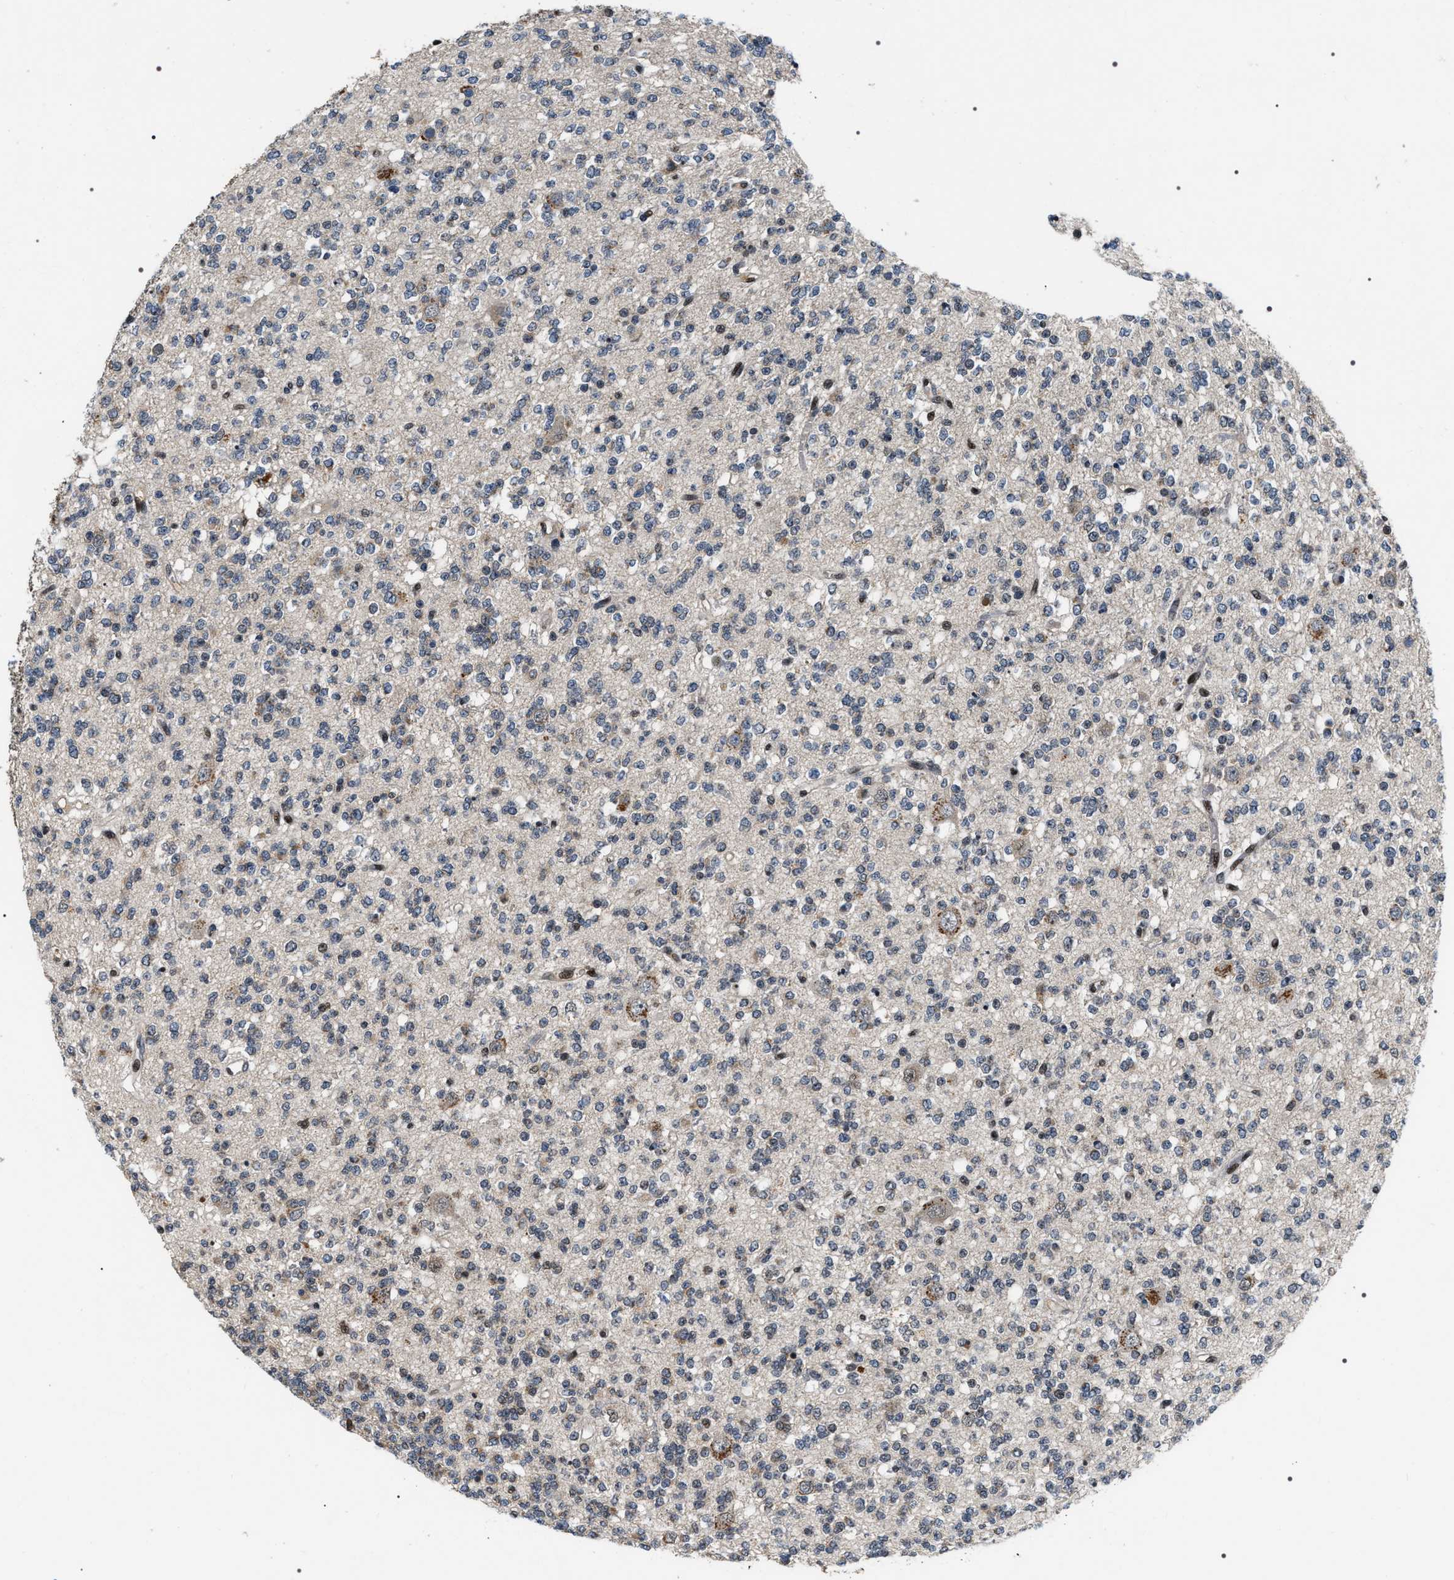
{"staining": {"intensity": "moderate", "quantity": "<25%", "location": "cytoplasmic/membranous"}, "tissue": "glioma", "cell_type": "Tumor cells", "image_type": "cancer", "snomed": [{"axis": "morphology", "description": "Glioma, malignant, Low grade"}, {"axis": "topography", "description": "Brain"}], "caption": "Glioma stained with DAB immunohistochemistry displays low levels of moderate cytoplasmic/membranous positivity in about <25% of tumor cells. (DAB IHC, brown staining for protein, blue staining for nuclei).", "gene": "C7orf25", "patient": {"sex": "male", "age": 38}}